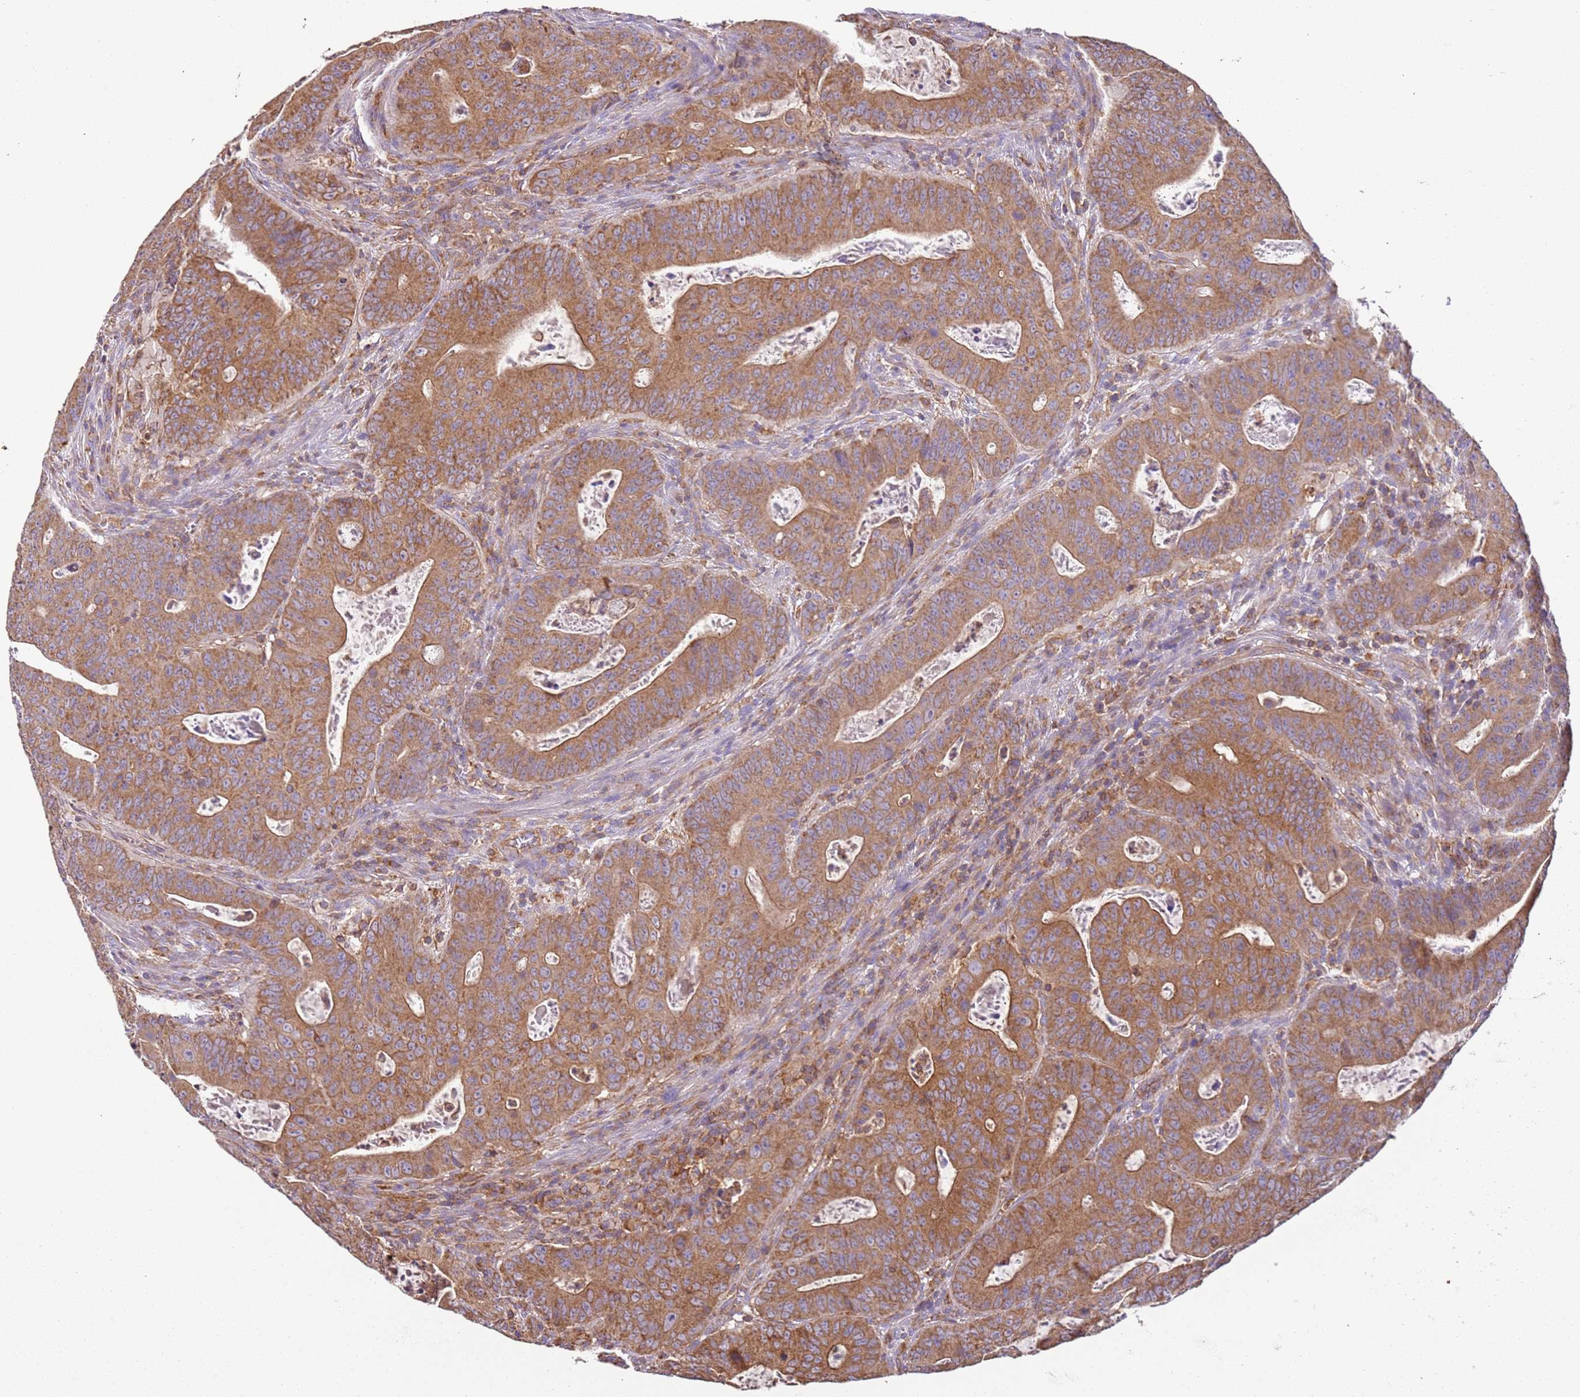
{"staining": {"intensity": "moderate", "quantity": ">75%", "location": "cytoplasmic/membranous"}, "tissue": "colorectal cancer", "cell_type": "Tumor cells", "image_type": "cancer", "snomed": [{"axis": "morphology", "description": "Adenocarcinoma, NOS"}, {"axis": "topography", "description": "Rectum"}], "caption": "Adenocarcinoma (colorectal) was stained to show a protein in brown. There is medium levels of moderate cytoplasmic/membranous expression in approximately >75% of tumor cells. The staining was performed using DAB (3,3'-diaminobenzidine), with brown indicating positive protein expression. Nuclei are stained blue with hematoxylin.", "gene": "RMND5A", "patient": {"sex": "female", "age": 75}}